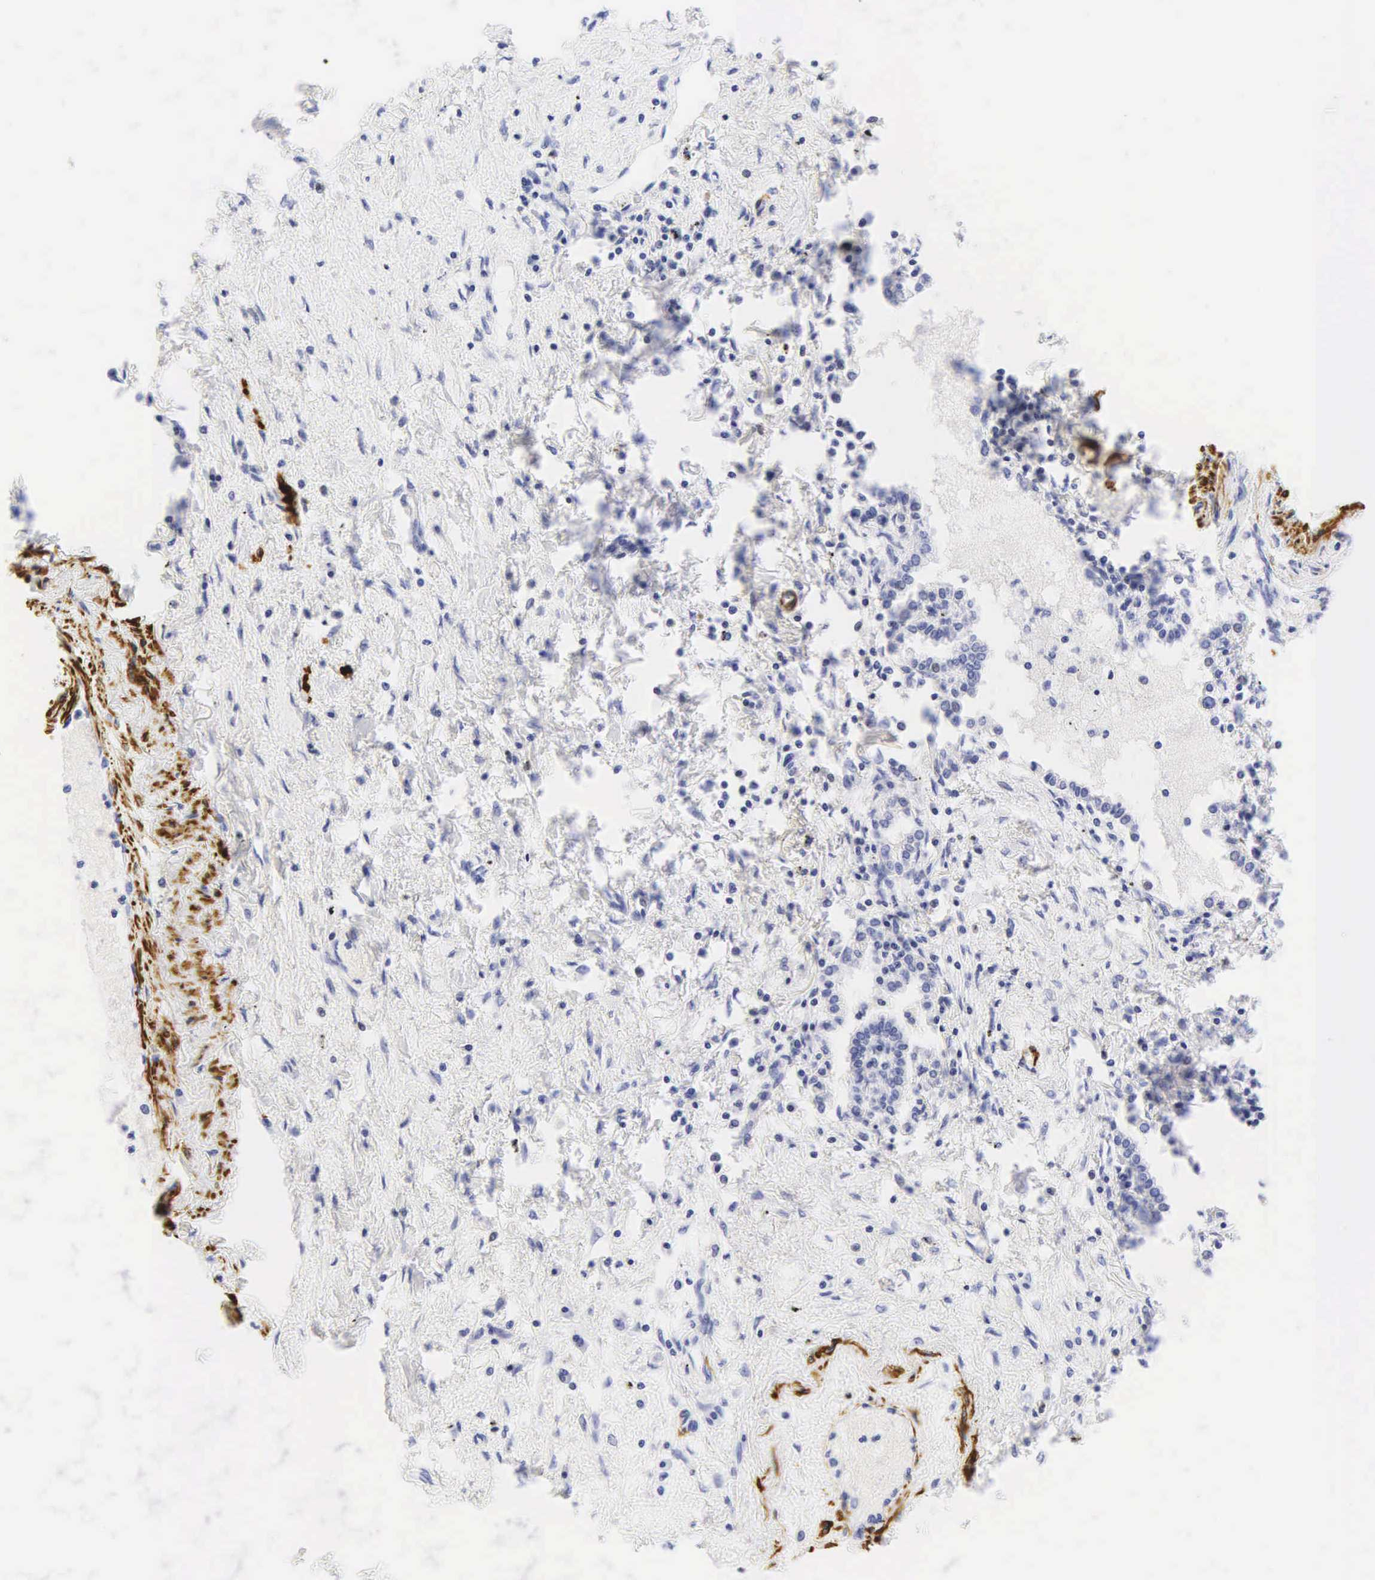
{"staining": {"intensity": "negative", "quantity": "none", "location": "none"}, "tissue": "lung cancer", "cell_type": "Tumor cells", "image_type": "cancer", "snomed": [{"axis": "morphology", "description": "Adenocarcinoma, NOS"}, {"axis": "topography", "description": "Lung"}], "caption": "The image demonstrates no significant staining in tumor cells of lung cancer.", "gene": "DES", "patient": {"sex": "male", "age": 60}}